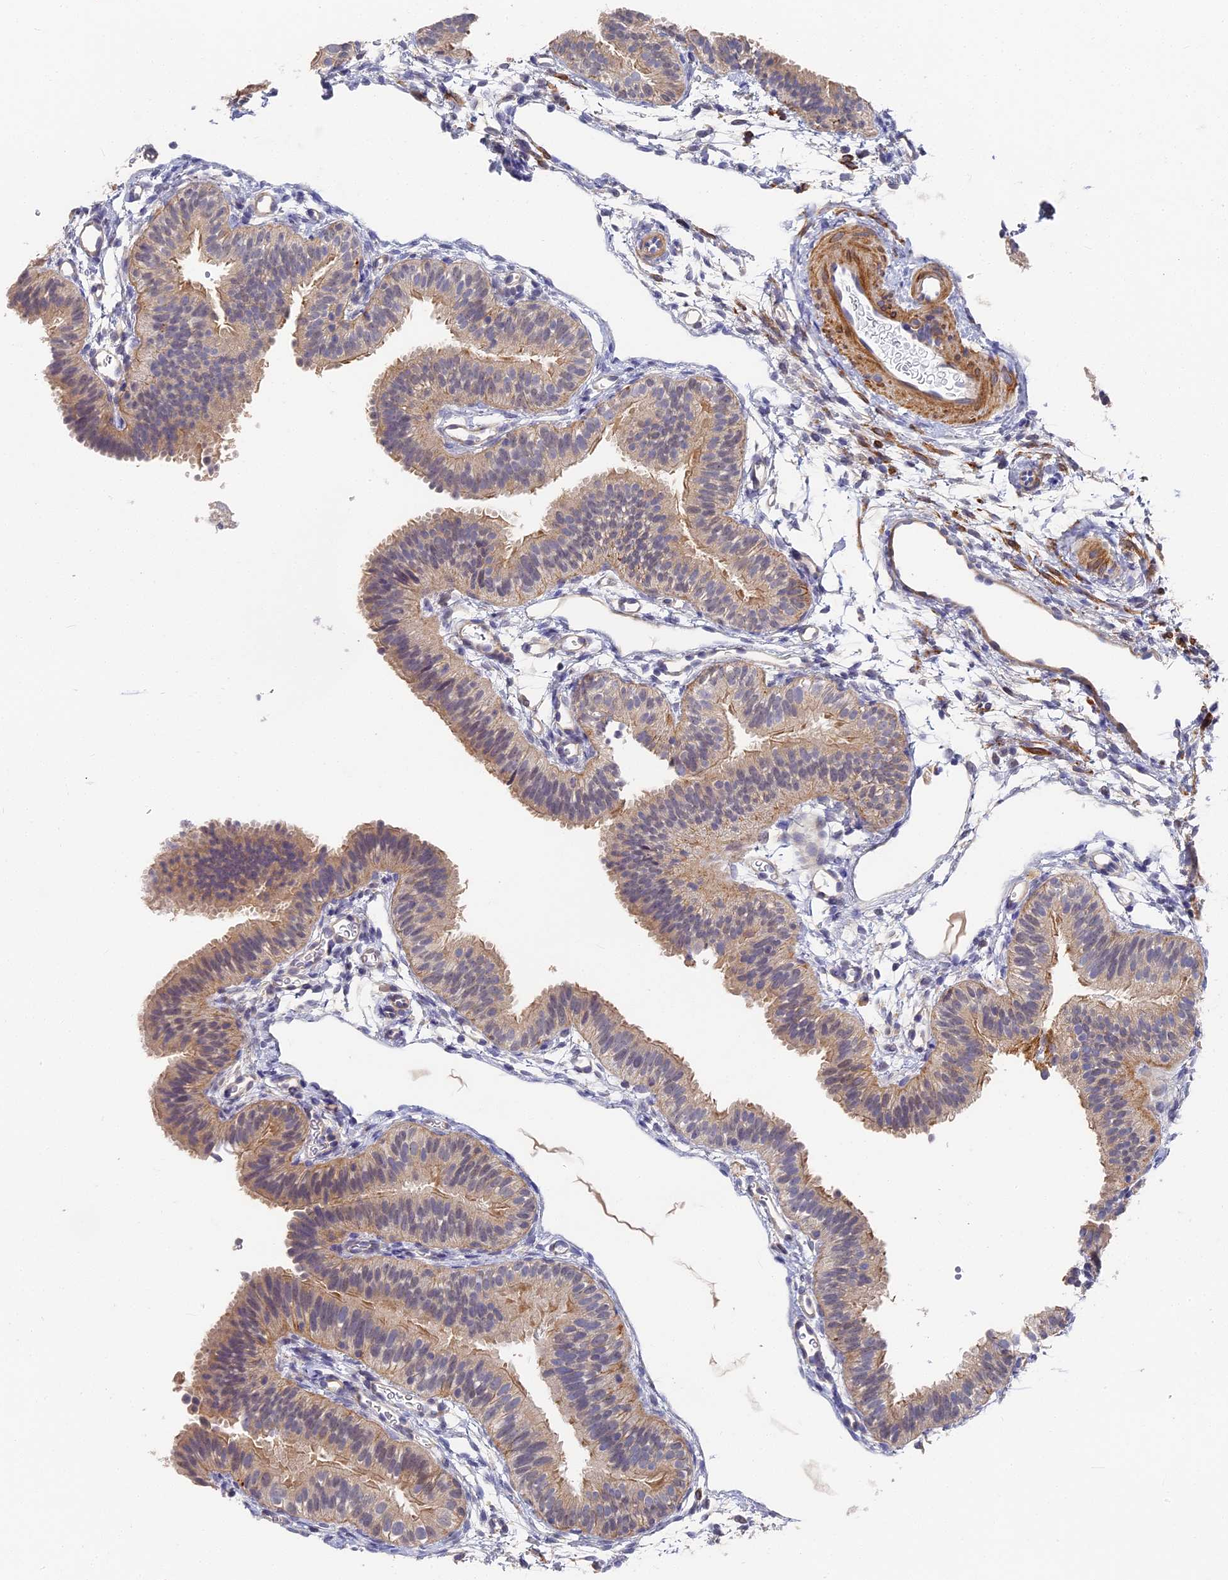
{"staining": {"intensity": "weak", "quantity": "25%-75%", "location": "cytoplasmic/membranous"}, "tissue": "fallopian tube", "cell_type": "Glandular cells", "image_type": "normal", "snomed": [{"axis": "morphology", "description": "Normal tissue, NOS"}, {"axis": "topography", "description": "Fallopian tube"}], "caption": "Protein staining demonstrates weak cytoplasmic/membranous expression in approximately 25%-75% of glandular cells in unremarkable fallopian tube. The staining was performed using DAB (3,3'-diaminobenzidine), with brown indicating positive protein expression. Nuclei are stained blue with hematoxylin.", "gene": "CCDC113", "patient": {"sex": "female", "age": 35}}